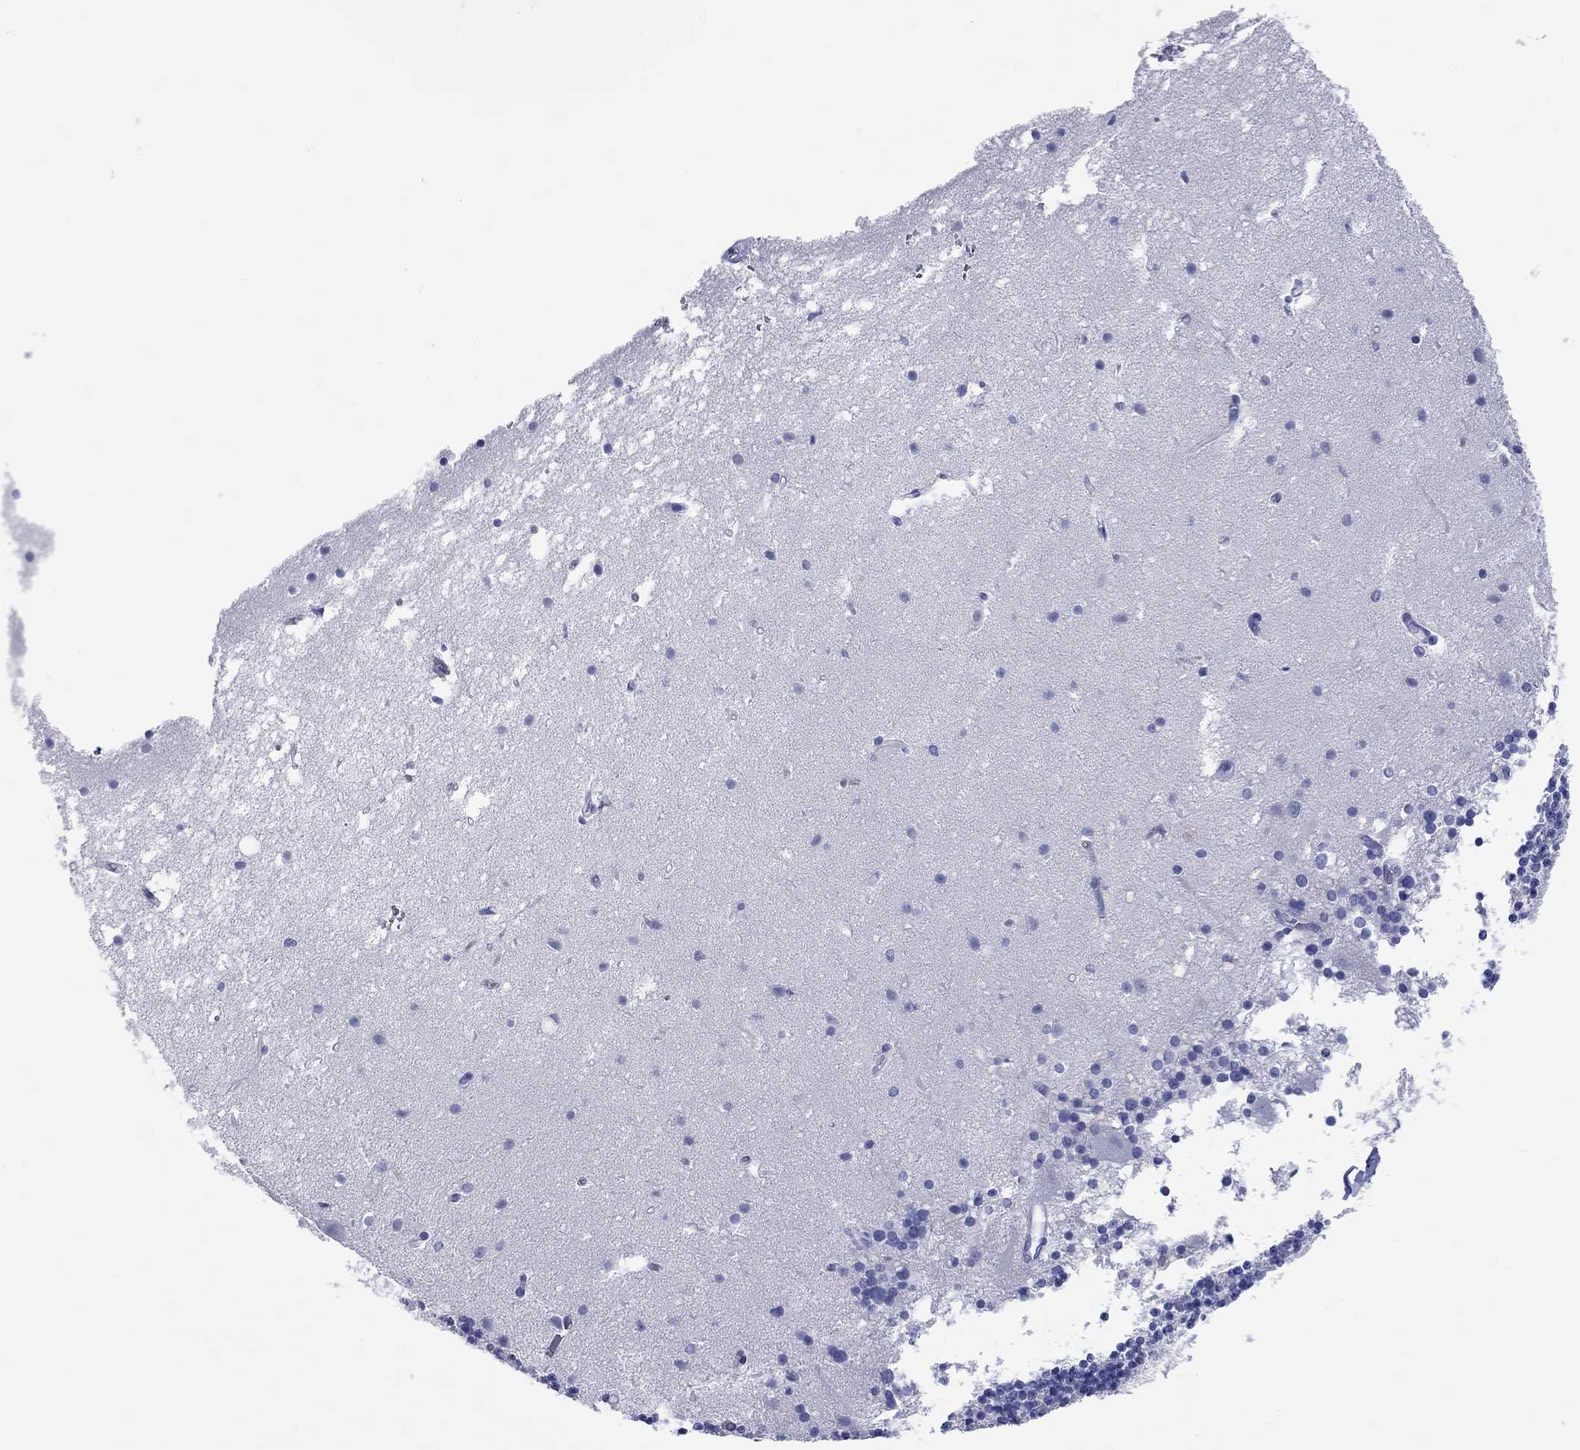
{"staining": {"intensity": "negative", "quantity": "none", "location": "none"}, "tissue": "cerebellum", "cell_type": "Cells in granular layer", "image_type": "normal", "snomed": [{"axis": "morphology", "description": "Normal tissue, NOS"}, {"axis": "topography", "description": "Cerebellum"}], "caption": "Immunohistochemistry of benign cerebellum exhibits no expression in cells in granular layer. (Immunohistochemistry, brightfield microscopy, high magnification).", "gene": "CCNA1", "patient": {"sex": "male", "age": 70}}